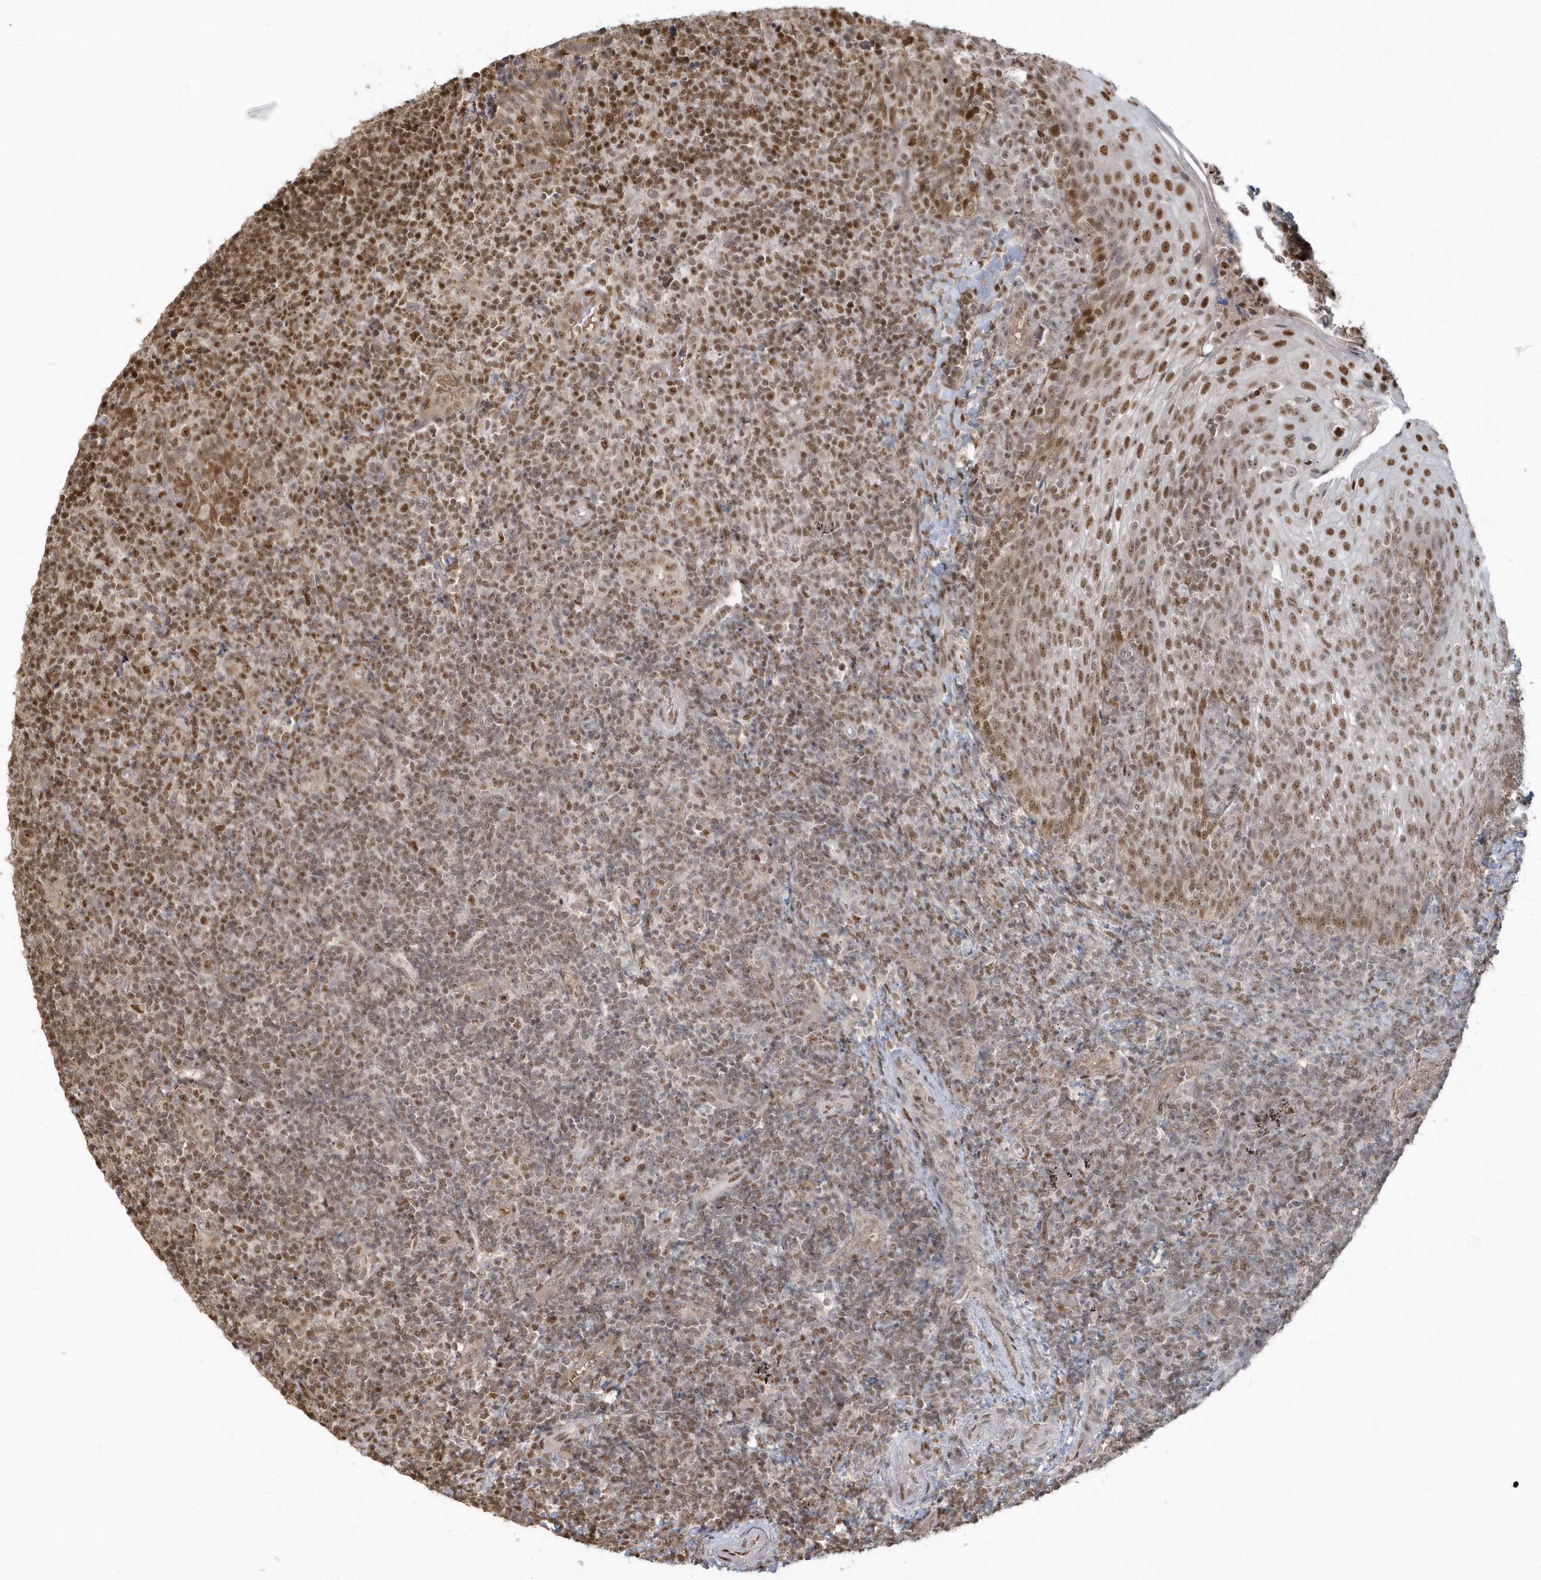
{"staining": {"intensity": "weak", "quantity": "<25%", "location": "nuclear"}, "tissue": "tonsil", "cell_type": "Germinal center cells", "image_type": "normal", "snomed": [{"axis": "morphology", "description": "Normal tissue, NOS"}, {"axis": "topography", "description": "Tonsil"}], "caption": "Germinal center cells are negative for protein expression in unremarkable human tonsil. Nuclei are stained in blue.", "gene": "SUMO2", "patient": {"sex": "female", "age": 19}}